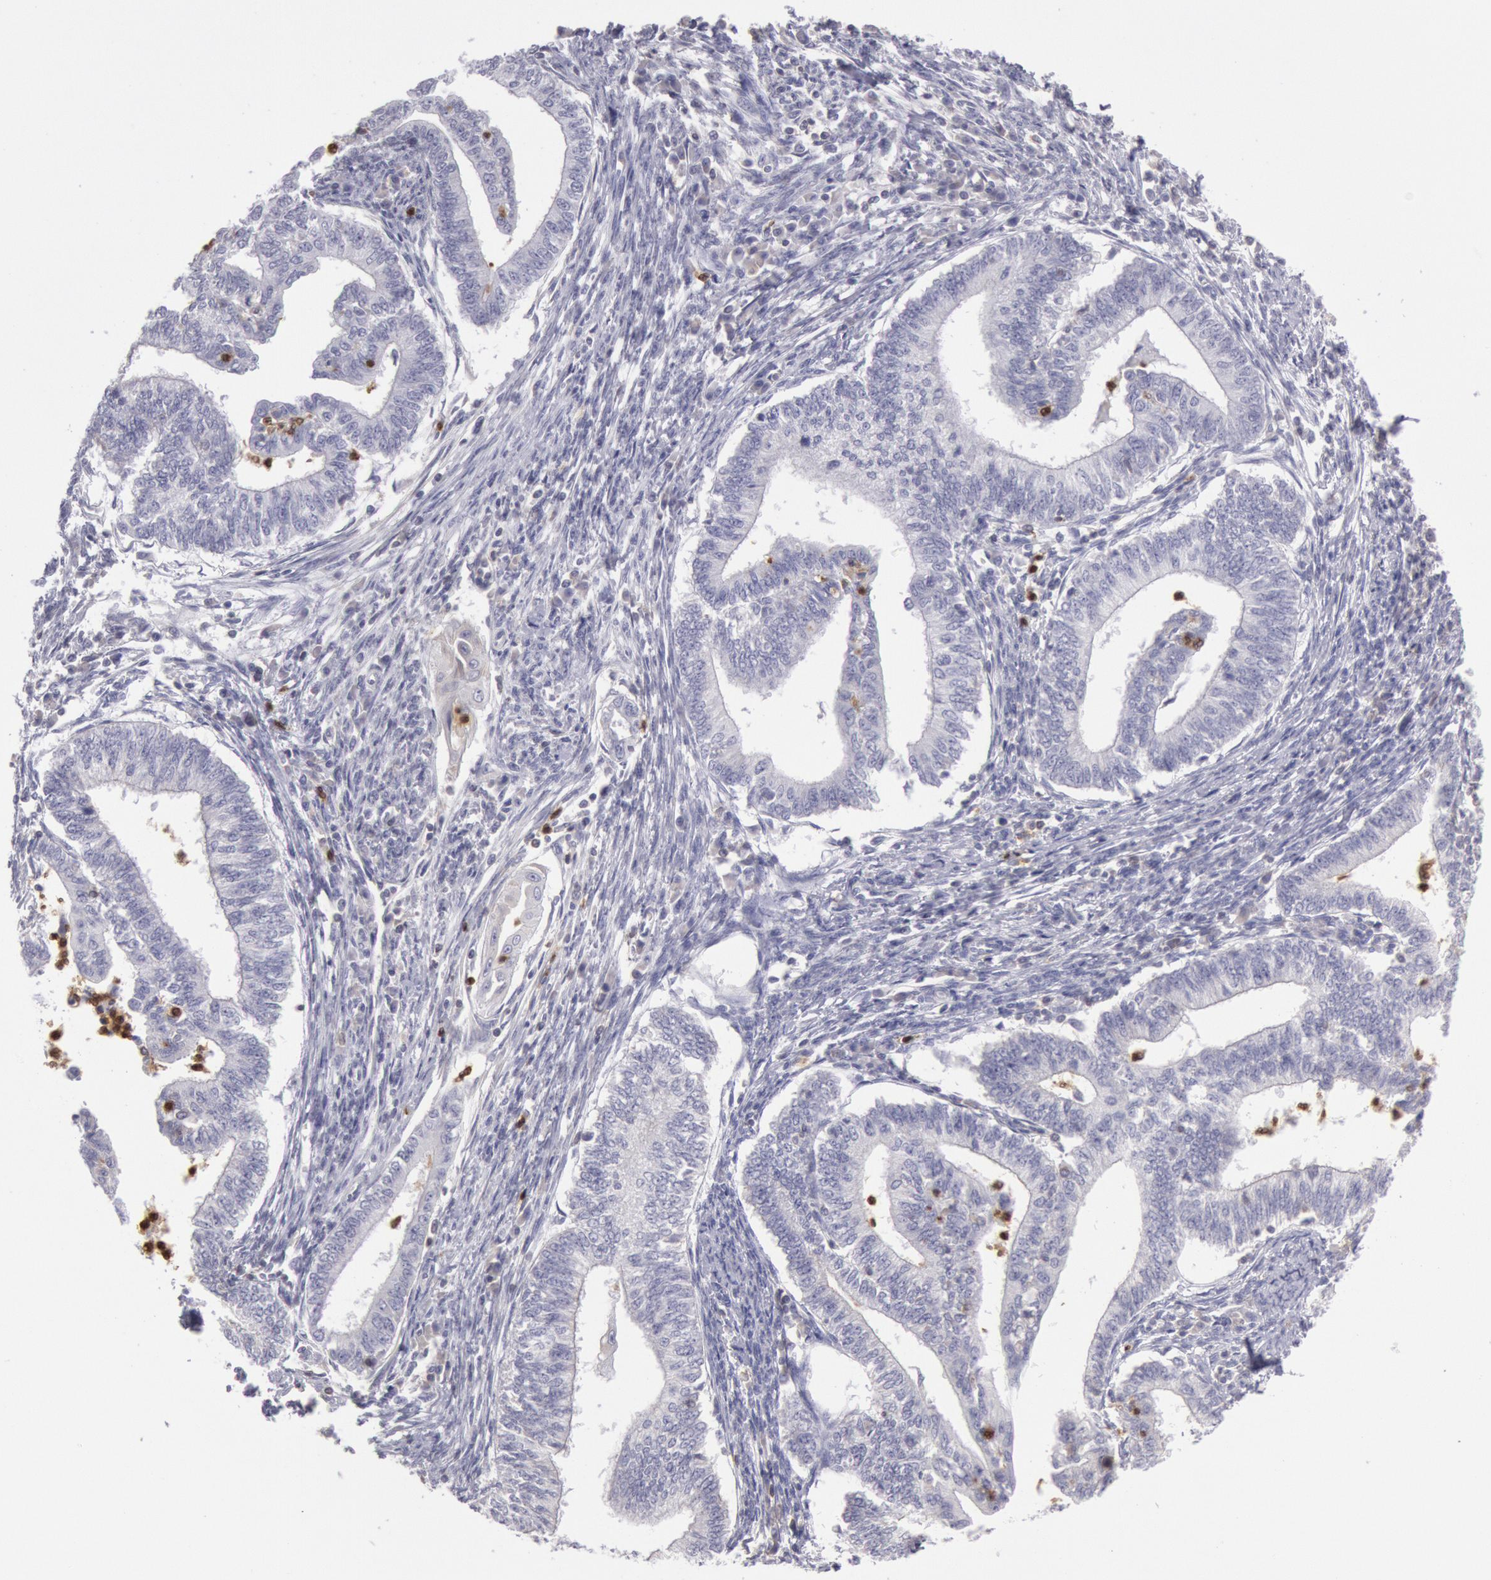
{"staining": {"intensity": "negative", "quantity": "none", "location": "none"}, "tissue": "endometrial cancer", "cell_type": "Tumor cells", "image_type": "cancer", "snomed": [{"axis": "morphology", "description": "Adenocarcinoma, NOS"}, {"axis": "topography", "description": "Endometrium"}], "caption": "Immunohistochemistry of human endometrial cancer (adenocarcinoma) reveals no staining in tumor cells.", "gene": "RAB27A", "patient": {"sex": "female", "age": 66}}